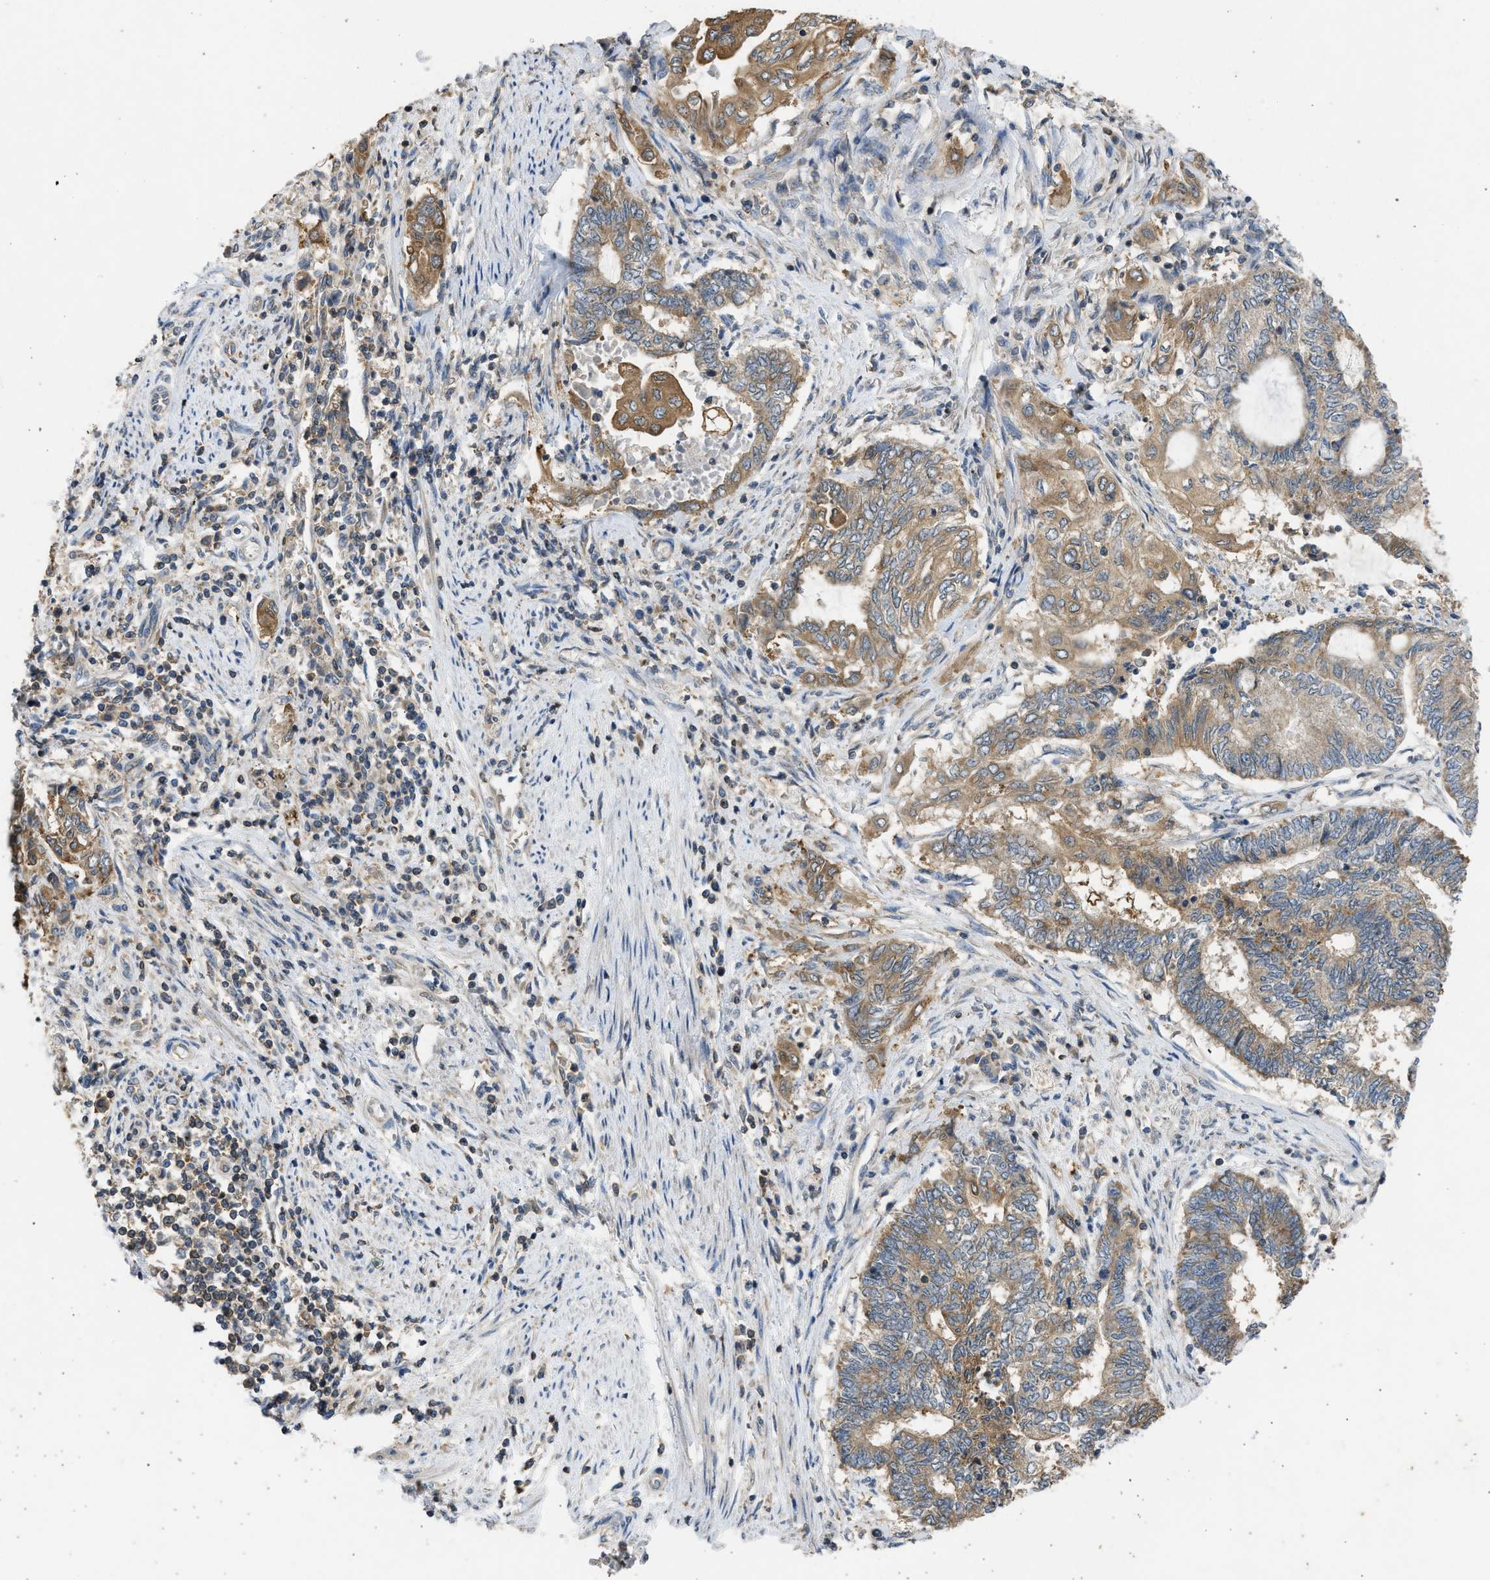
{"staining": {"intensity": "moderate", "quantity": ">75%", "location": "cytoplasmic/membranous"}, "tissue": "endometrial cancer", "cell_type": "Tumor cells", "image_type": "cancer", "snomed": [{"axis": "morphology", "description": "Adenocarcinoma, NOS"}, {"axis": "topography", "description": "Uterus"}, {"axis": "topography", "description": "Endometrium"}], "caption": "A micrograph of endometrial cancer stained for a protein reveals moderate cytoplasmic/membranous brown staining in tumor cells.", "gene": "CYP1A1", "patient": {"sex": "female", "age": 70}}